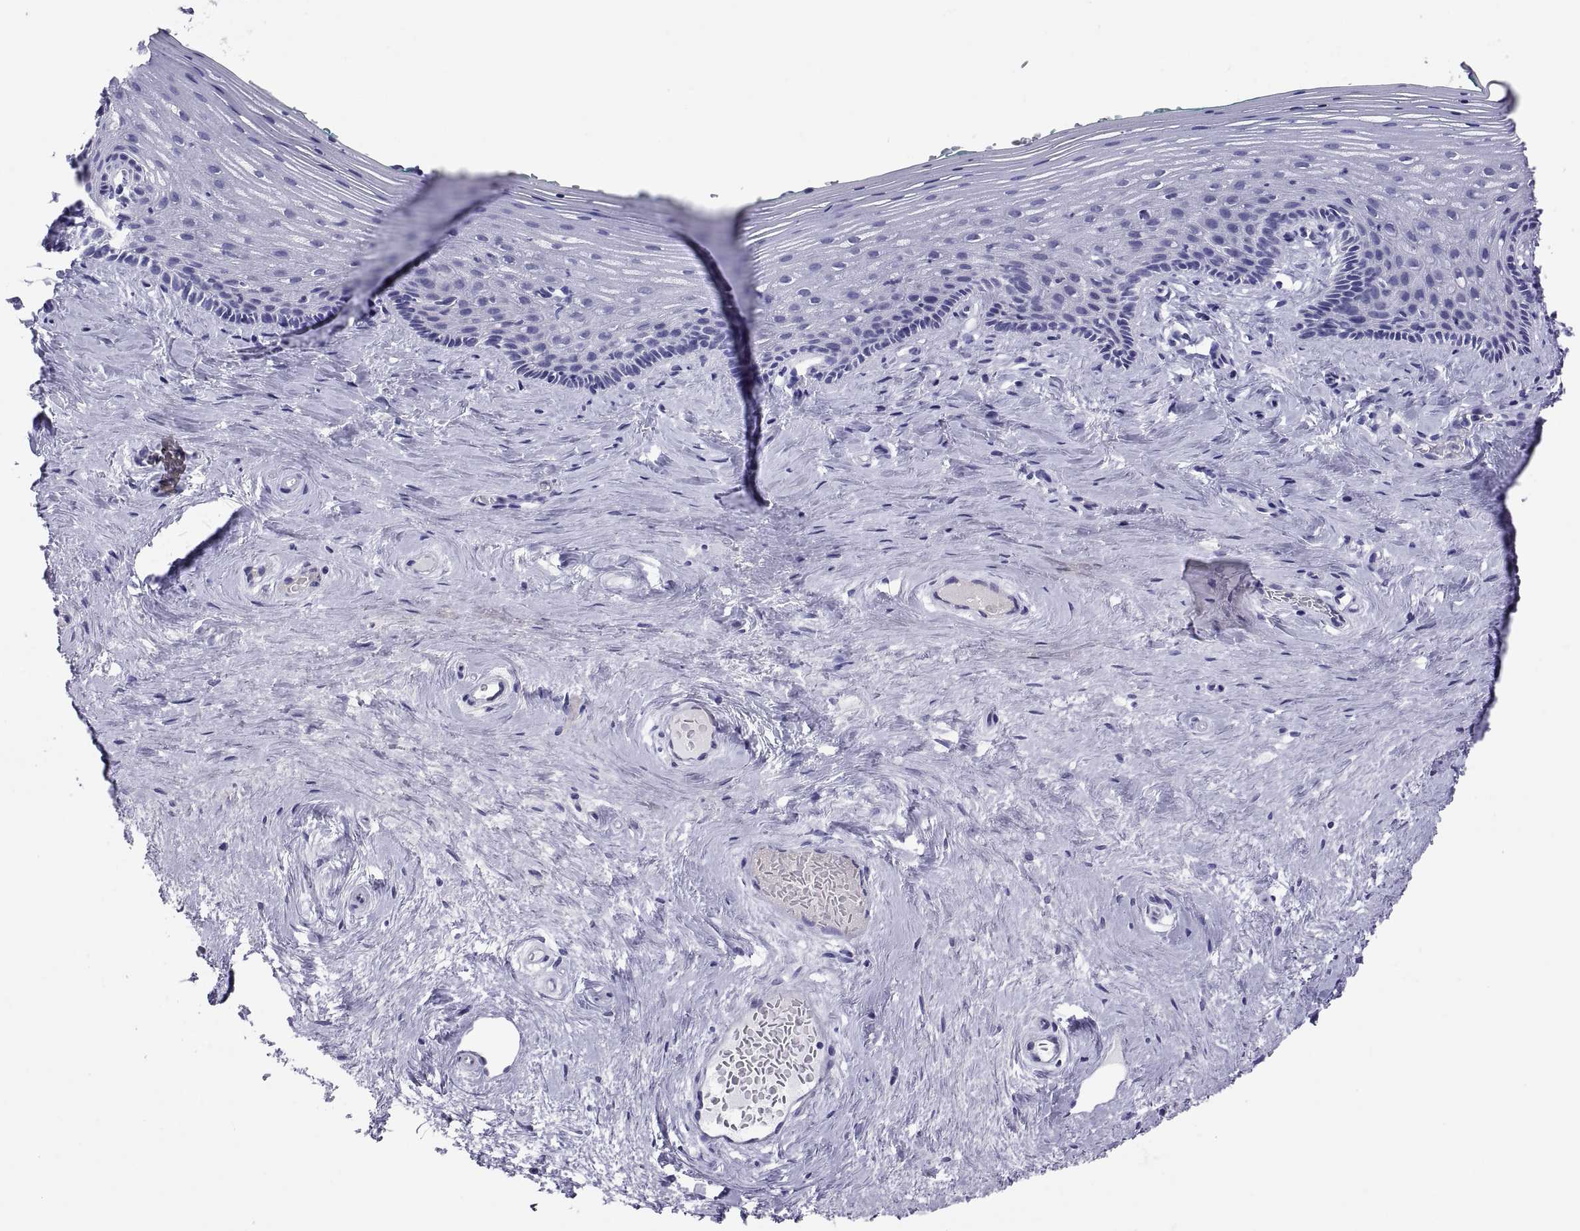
{"staining": {"intensity": "negative", "quantity": "none", "location": "none"}, "tissue": "vagina", "cell_type": "Squamous epithelial cells", "image_type": "normal", "snomed": [{"axis": "morphology", "description": "Normal tissue, NOS"}, {"axis": "topography", "description": "Vagina"}], "caption": "This micrograph is of benign vagina stained with immunohistochemistry (IHC) to label a protein in brown with the nuclei are counter-stained blue. There is no positivity in squamous epithelial cells.", "gene": "QRICH2", "patient": {"sex": "female", "age": 45}}